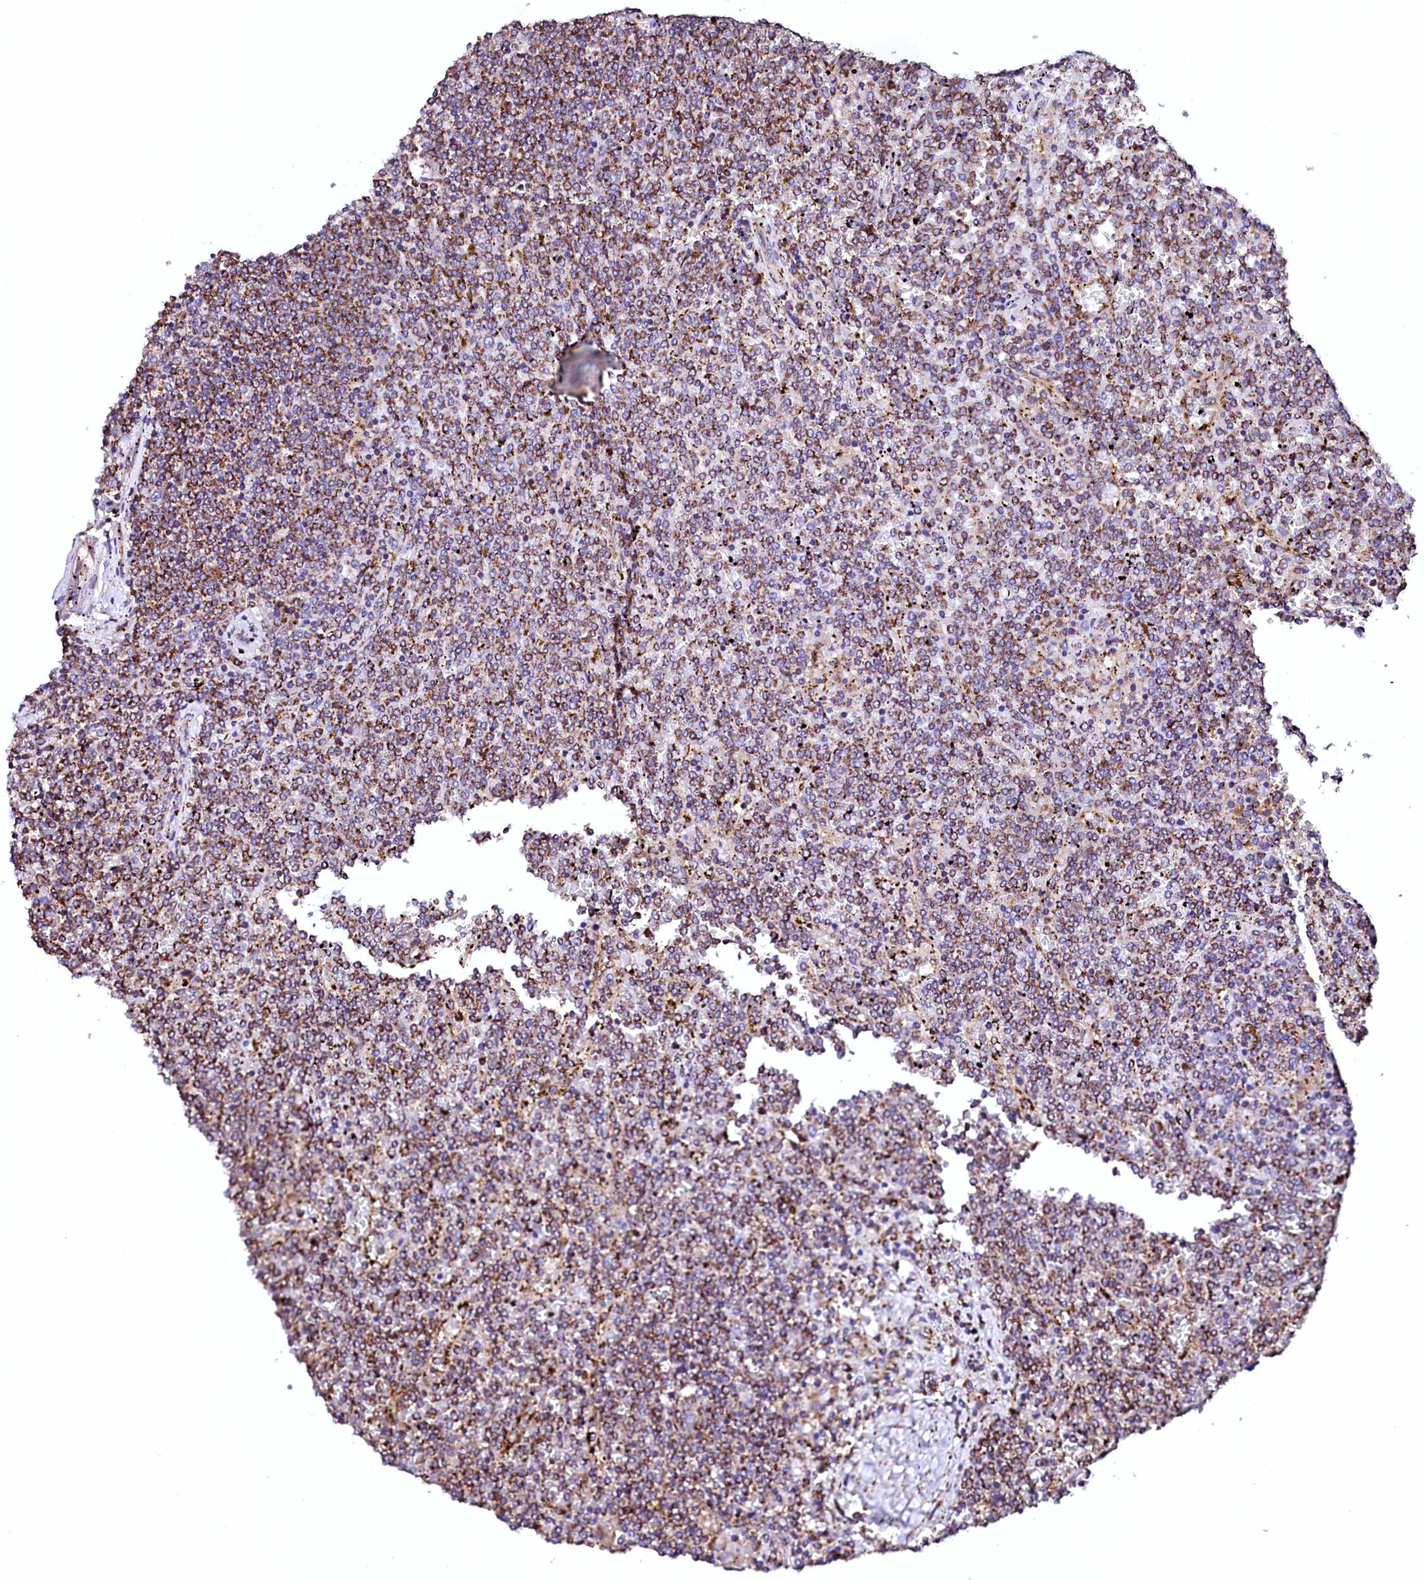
{"staining": {"intensity": "moderate", "quantity": "25%-75%", "location": "cytoplasmic/membranous"}, "tissue": "lymphoma", "cell_type": "Tumor cells", "image_type": "cancer", "snomed": [{"axis": "morphology", "description": "Malignant lymphoma, non-Hodgkin's type, Low grade"}, {"axis": "topography", "description": "Spleen"}], "caption": "A brown stain labels moderate cytoplasmic/membranous staining of a protein in human low-grade malignant lymphoma, non-Hodgkin's type tumor cells.", "gene": "UBE3C", "patient": {"sex": "female", "age": 19}}